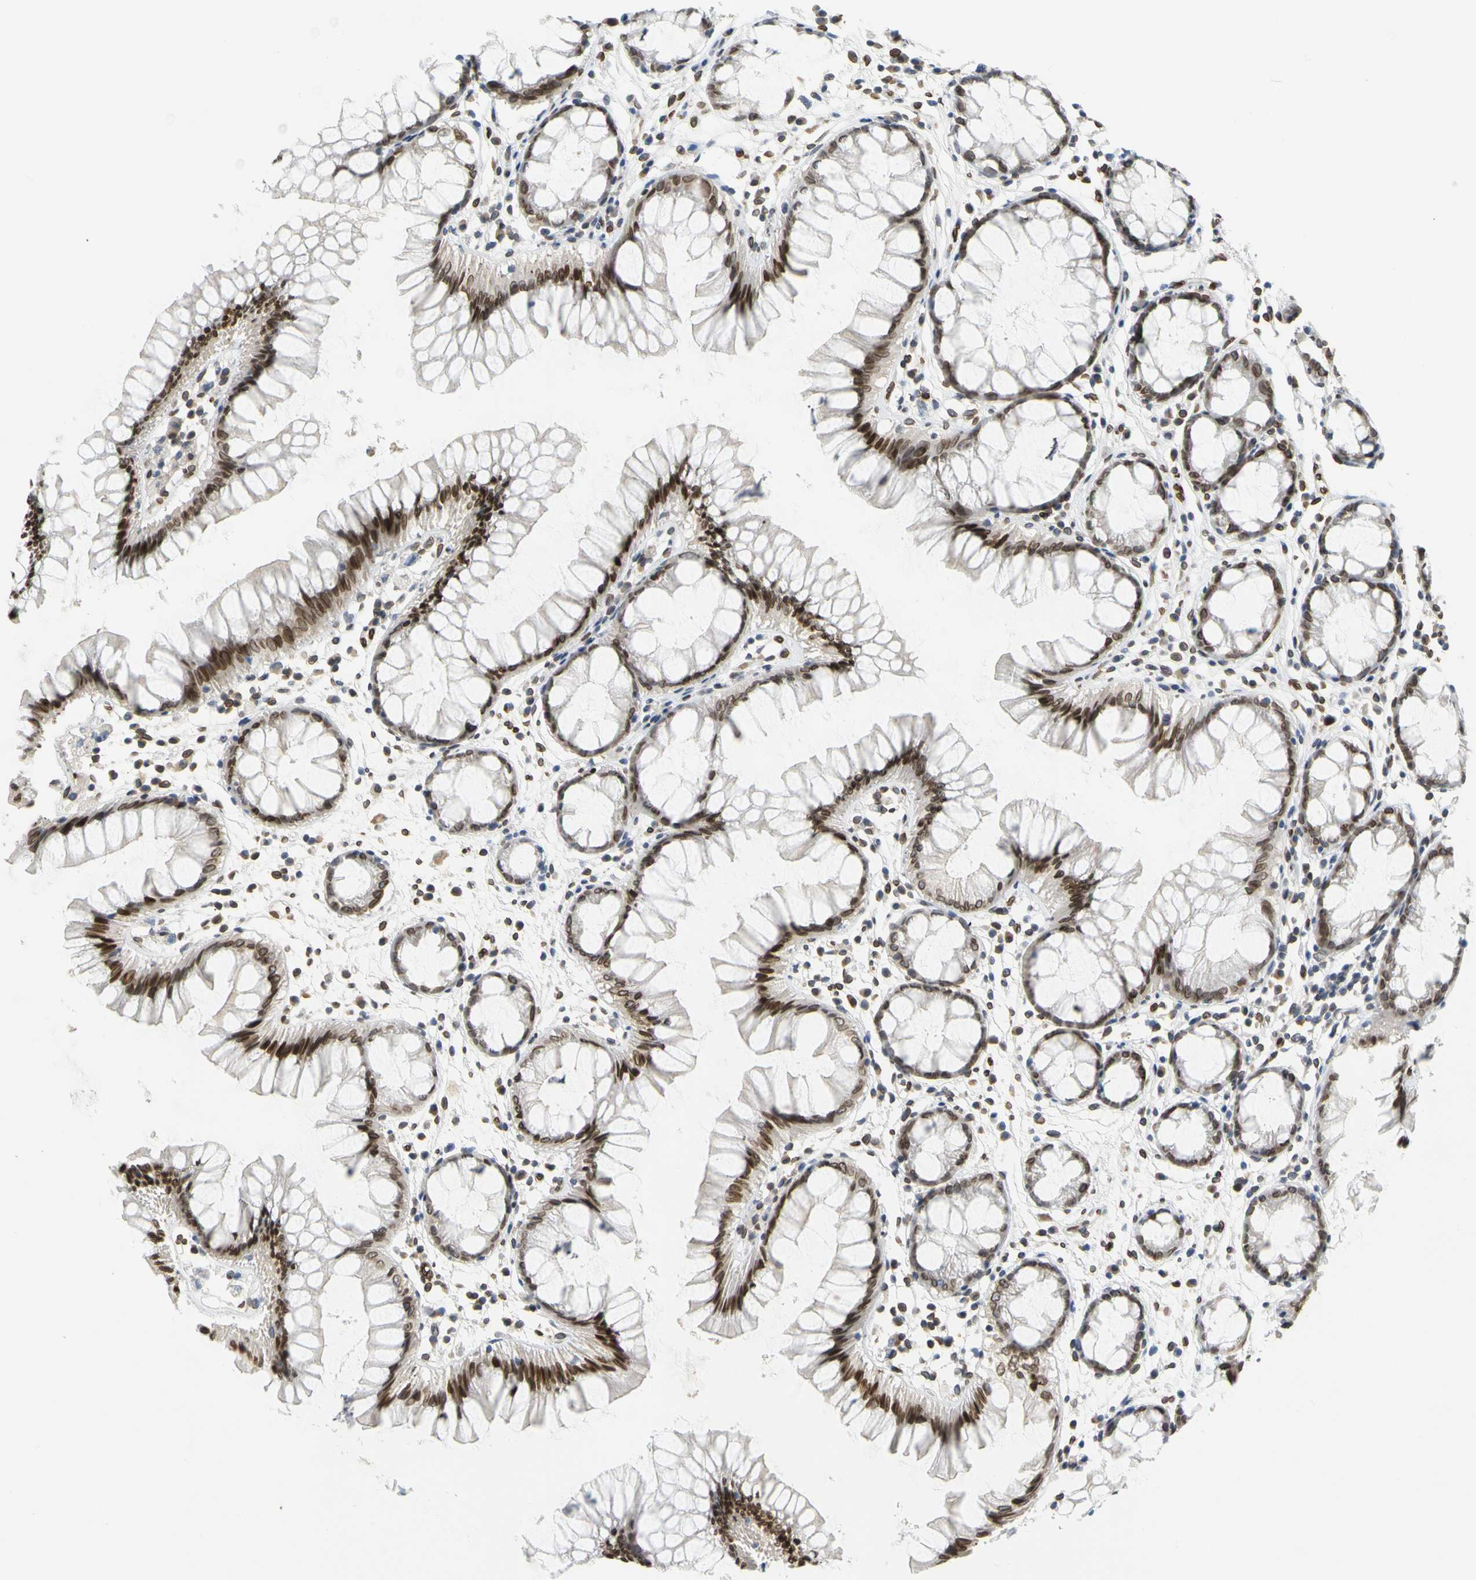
{"staining": {"intensity": "moderate", "quantity": ">75%", "location": "cytoplasmic/membranous,nuclear"}, "tissue": "rectum", "cell_type": "Glandular cells", "image_type": "normal", "snomed": [{"axis": "morphology", "description": "Normal tissue, NOS"}, {"axis": "morphology", "description": "Adenocarcinoma, NOS"}, {"axis": "topography", "description": "Rectum"}], "caption": "Immunohistochemistry (IHC) of normal human rectum demonstrates medium levels of moderate cytoplasmic/membranous,nuclear positivity in about >75% of glandular cells. (IHC, brightfield microscopy, high magnification).", "gene": "SUN1", "patient": {"sex": "female", "age": 65}}